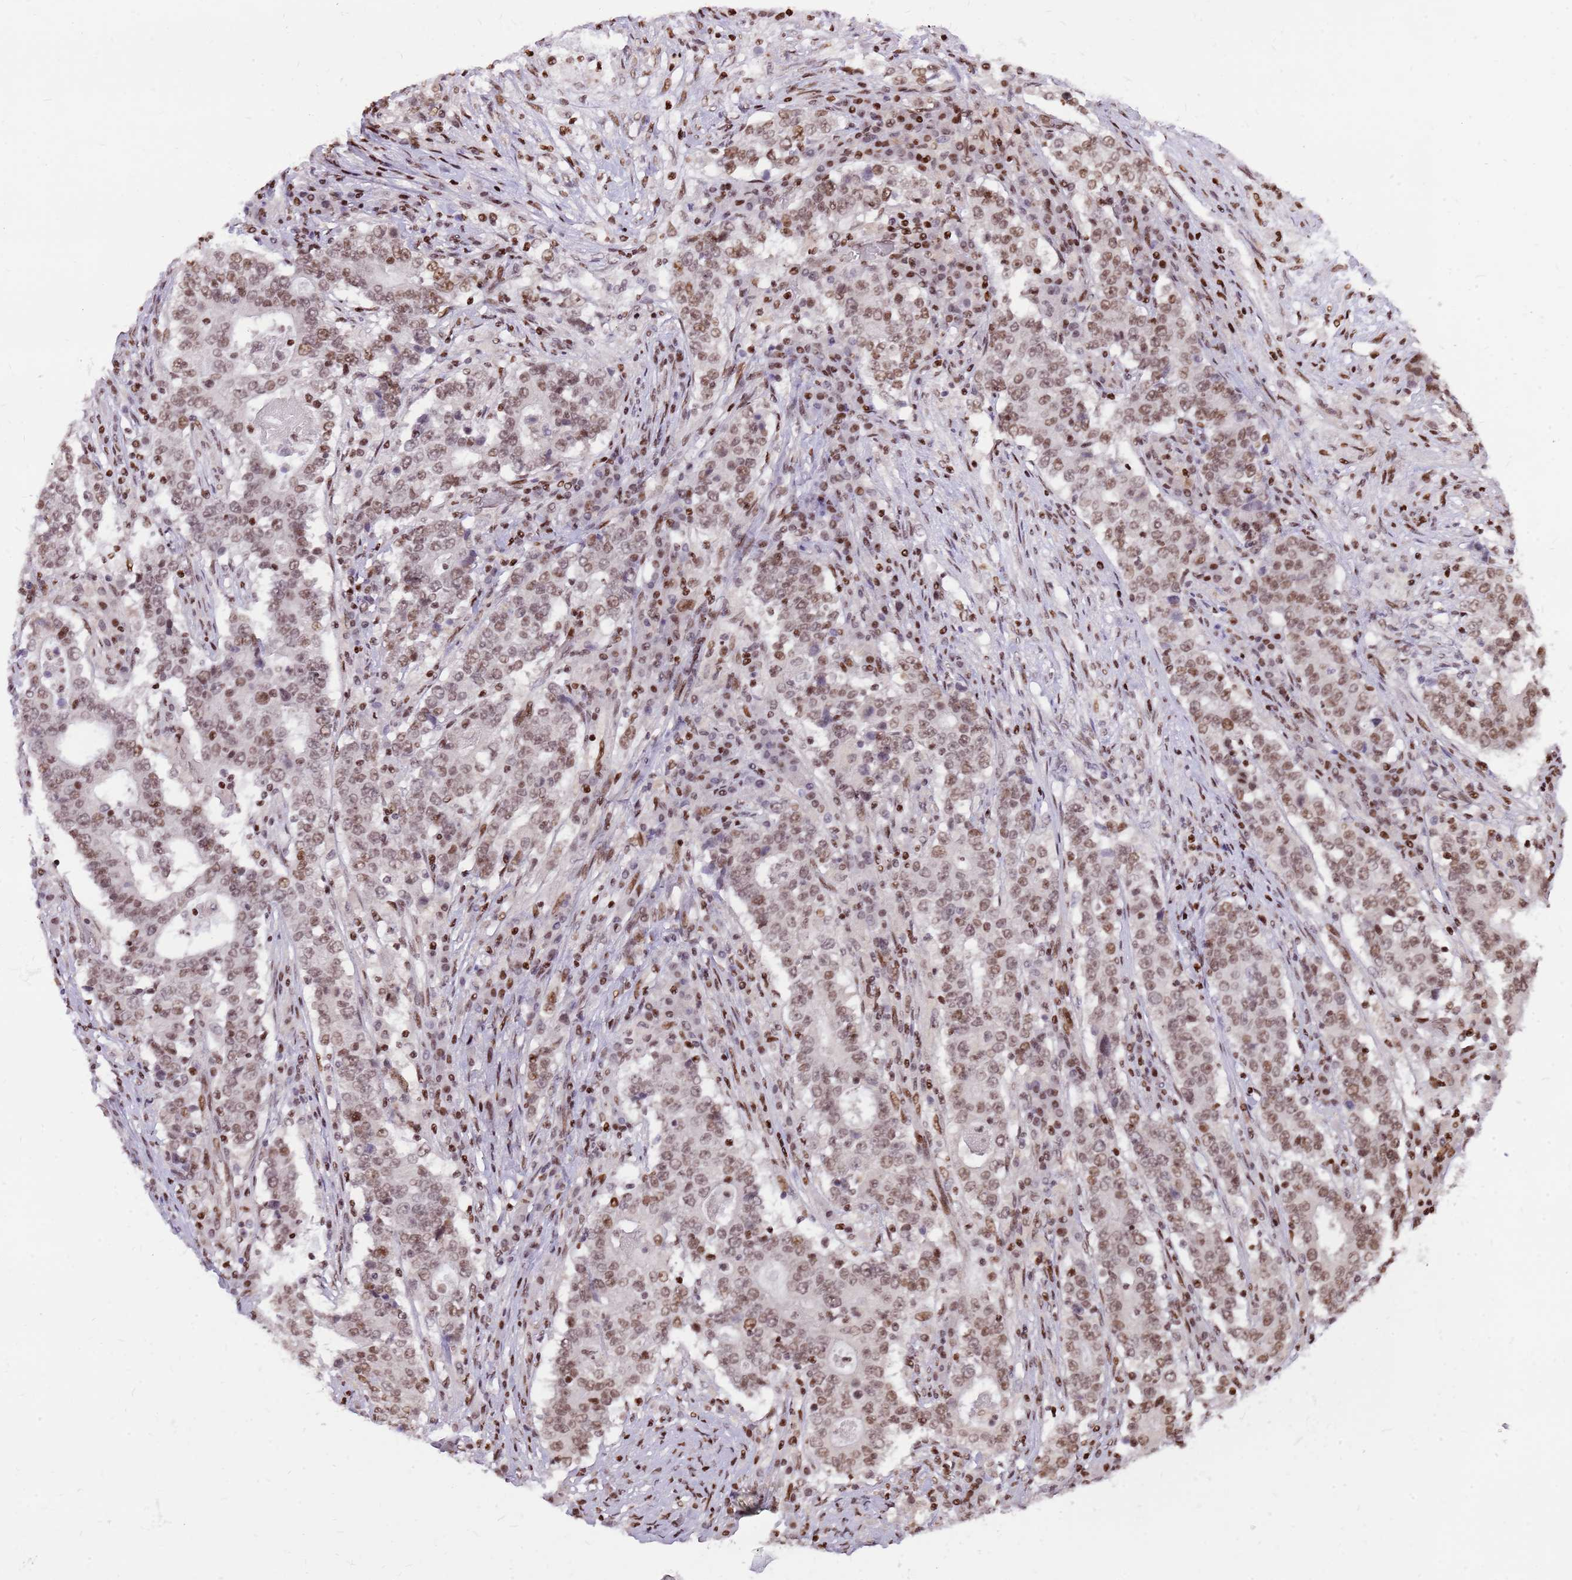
{"staining": {"intensity": "moderate", "quantity": ">75%", "location": "nuclear"}, "tissue": "stomach cancer", "cell_type": "Tumor cells", "image_type": "cancer", "snomed": [{"axis": "morphology", "description": "Adenocarcinoma, NOS"}, {"axis": "topography", "description": "Stomach"}], "caption": "Immunohistochemical staining of adenocarcinoma (stomach) reveals moderate nuclear protein staining in approximately >75% of tumor cells.", "gene": "WASHC4", "patient": {"sex": "male", "age": 59}}